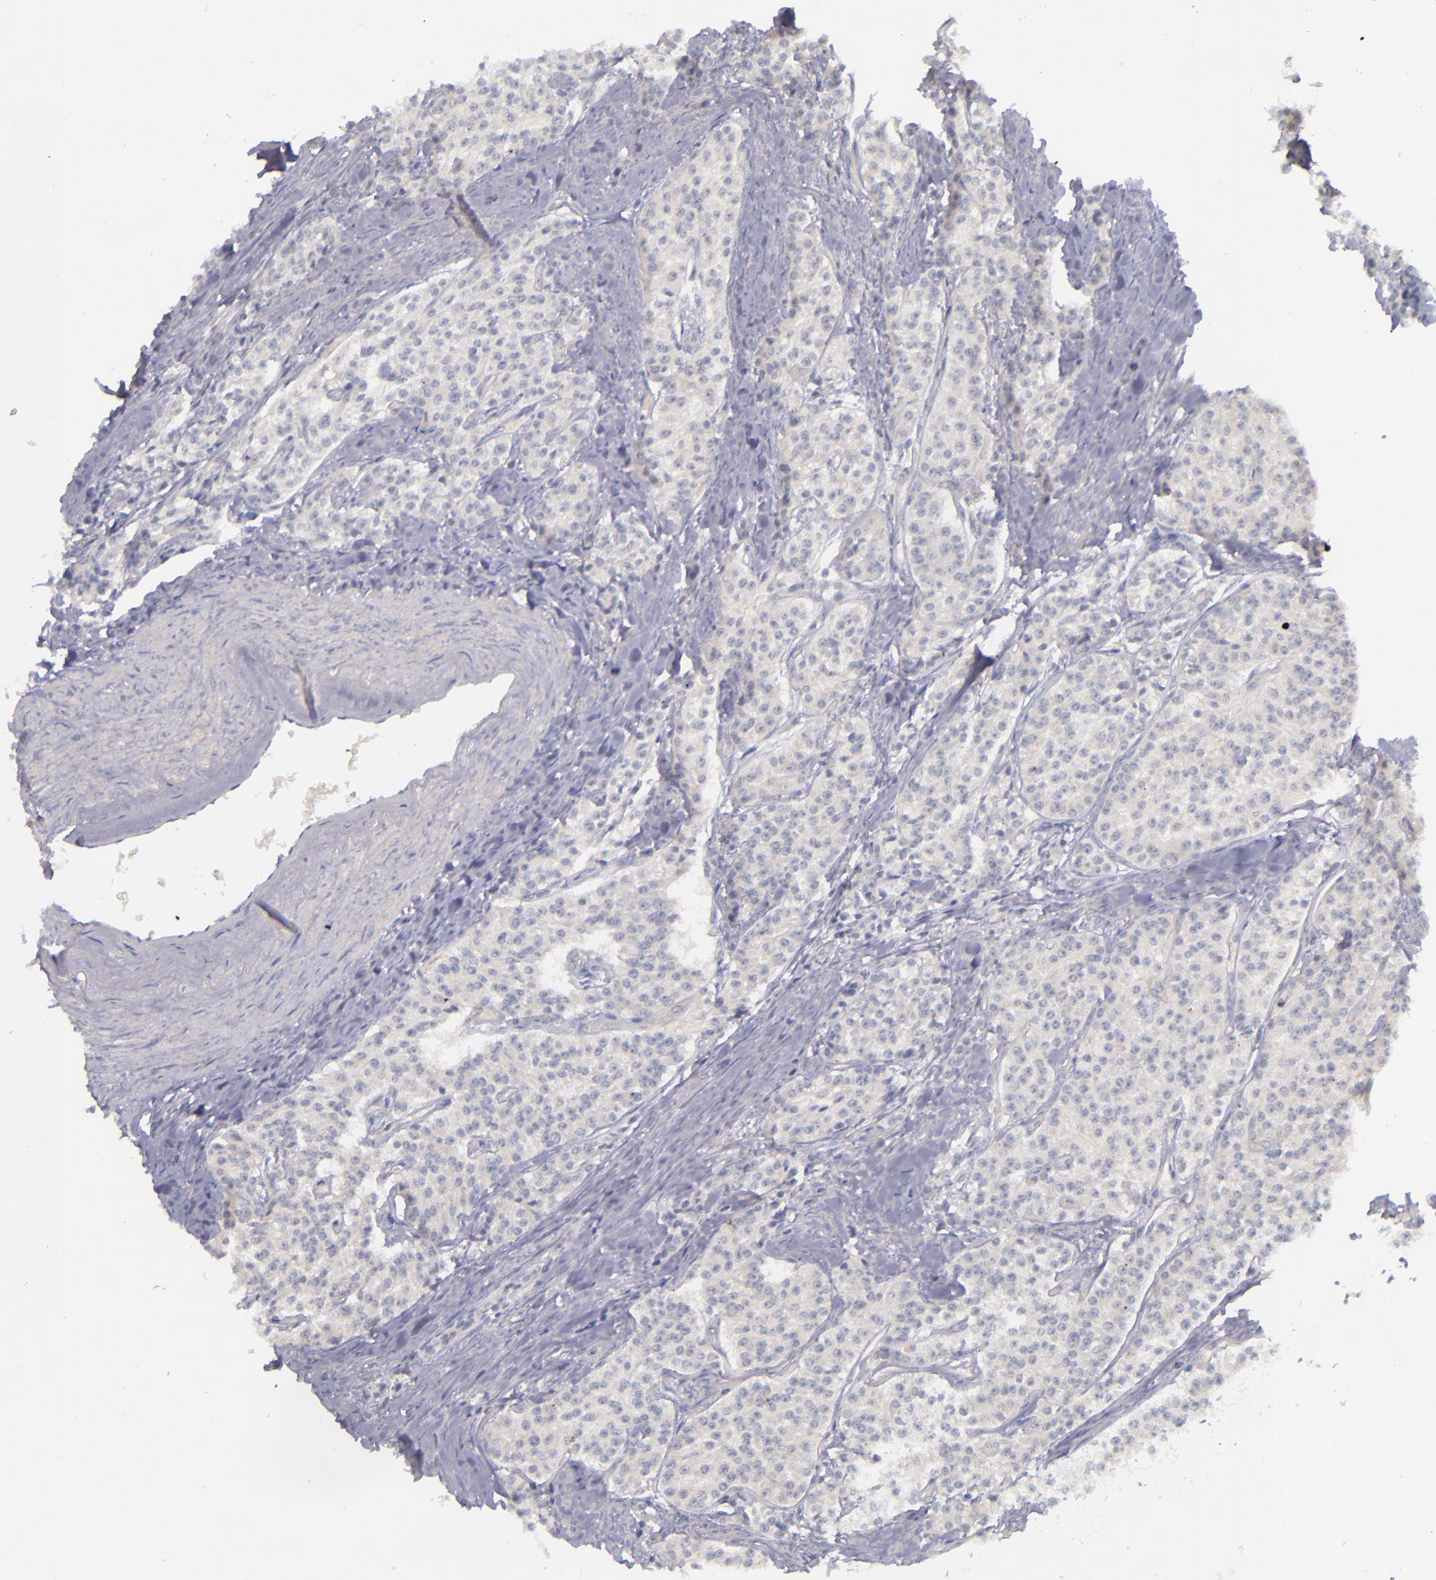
{"staining": {"intensity": "negative", "quantity": "none", "location": "none"}, "tissue": "carcinoid", "cell_type": "Tumor cells", "image_type": "cancer", "snomed": [{"axis": "morphology", "description": "Carcinoid, malignant, NOS"}, {"axis": "topography", "description": "Stomach"}], "caption": "Immunohistochemistry (IHC) histopathology image of carcinoid (malignant) stained for a protein (brown), which demonstrates no positivity in tumor cells.", "gene": "TSC2", "patient": {"sex": "female", "age": 76}}